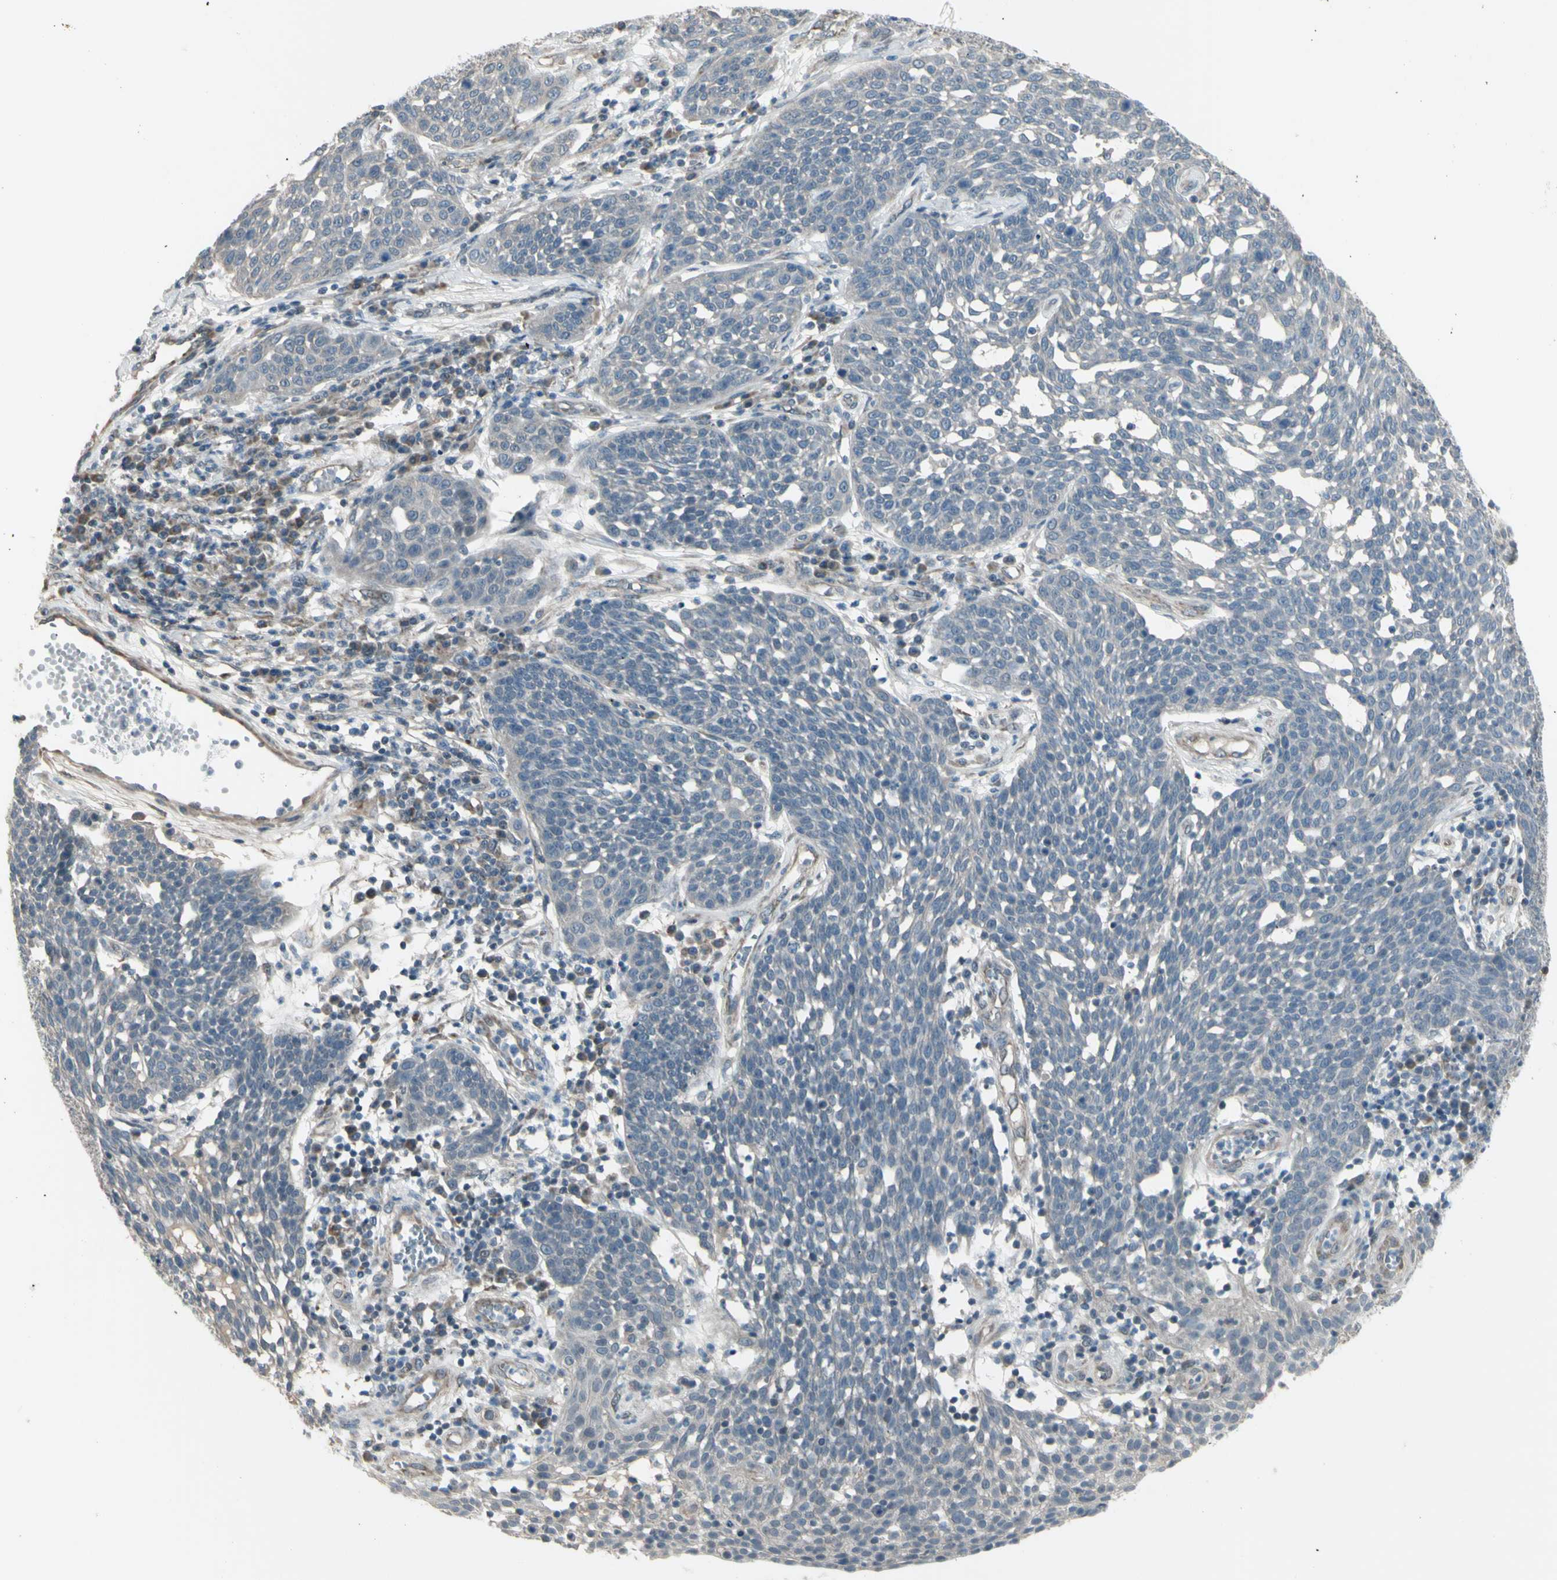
{"staining": {"intensity": "negative", "quantity": "none", "location": "none"}, "tissue": "cervical cancer", "cell_type": "Tumor cells", "image_type": "cancer", "snomed": [{"axis": "morphology", "description": "Squamous cell carcinoma, NOS"}, {"axis": "topography", "description": "Cervix"}], "caption": "Immunohistochemical staining of human squamous cell carcinoma (cervical) demonstrates no significant staining in tumor cells. Brightfield microscopy of immunohistochemistry (IHC) stained with DAB (3,3'-diaminobenzidine) (brown) and hematoxylin (blue), captured at high magnification.", "gene": "NAXD", "patient": {"sex": "female", "age": 34}}